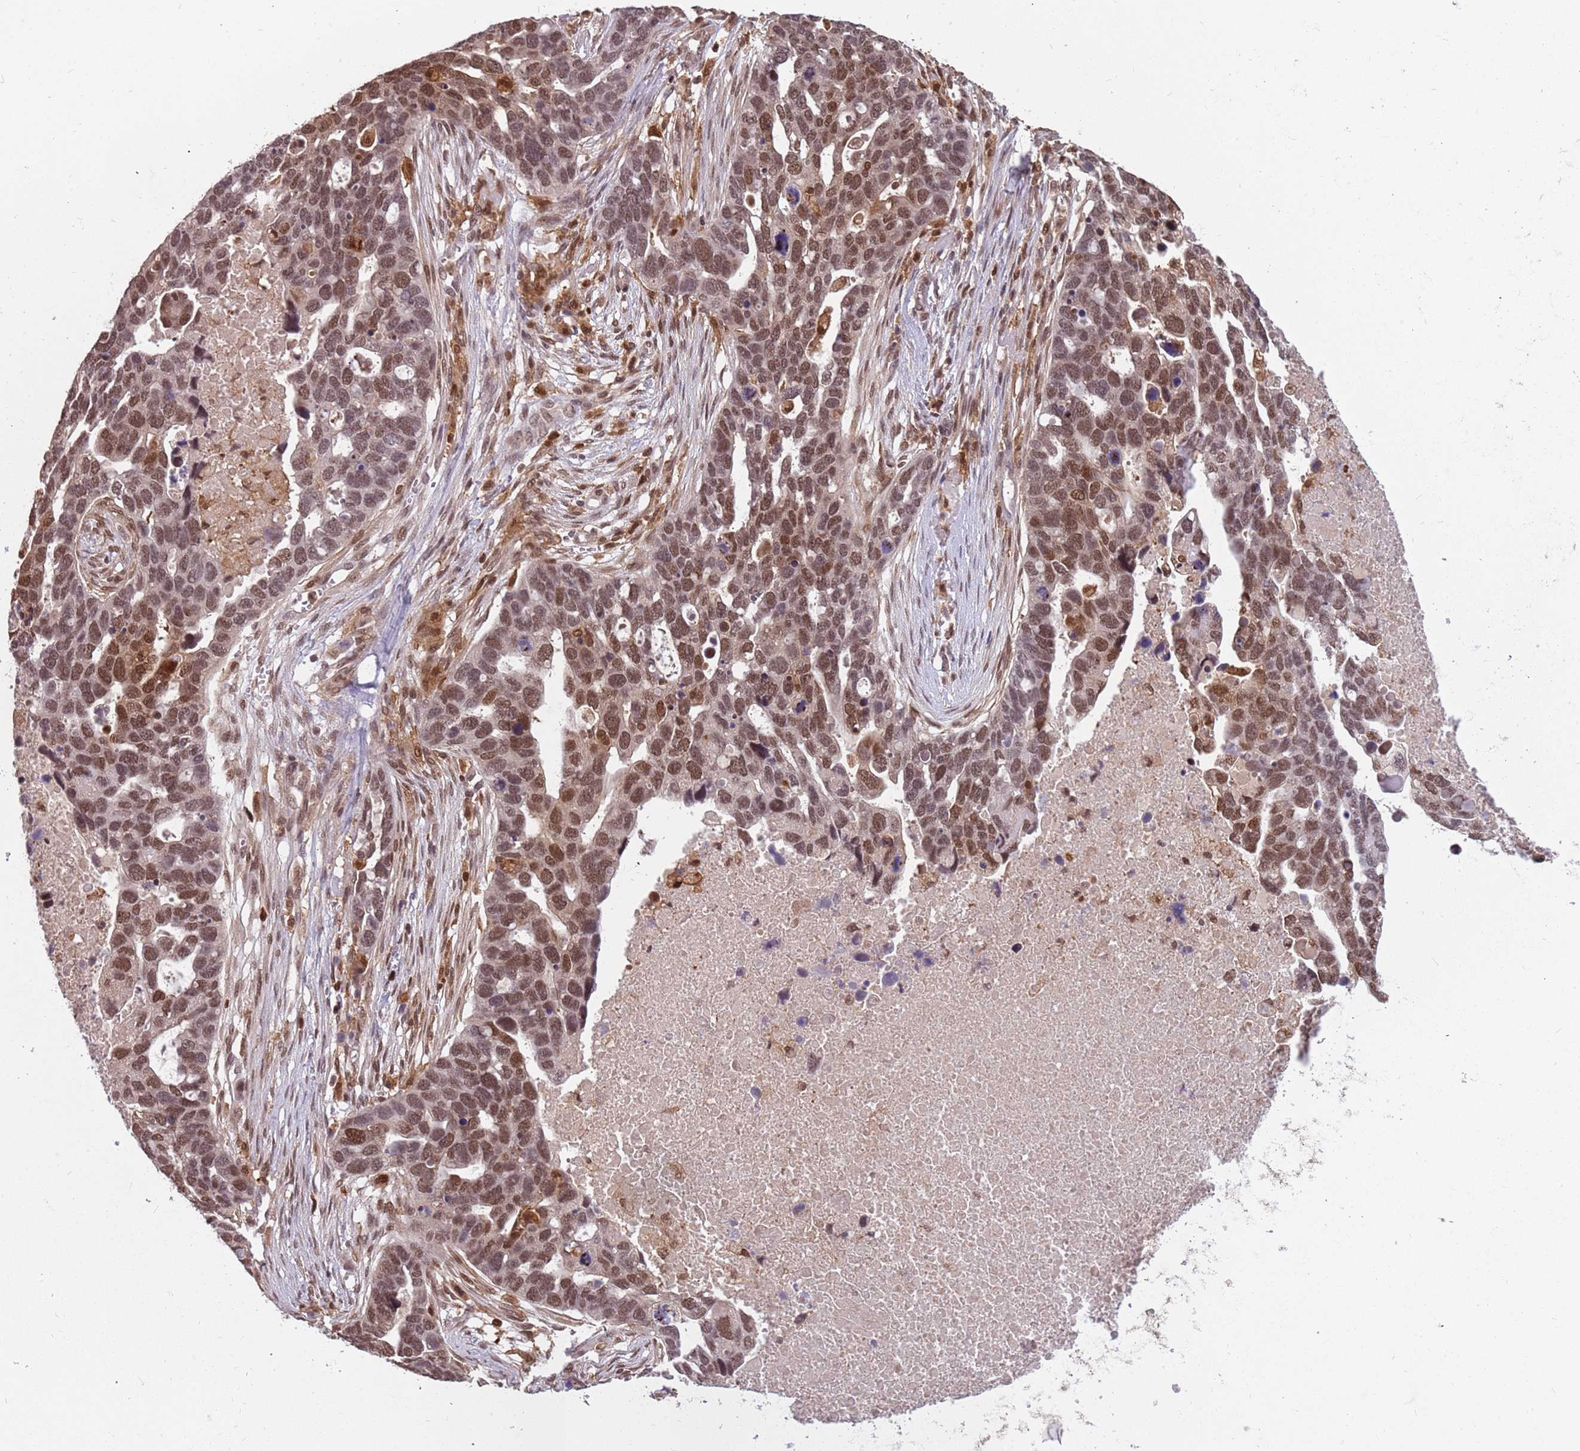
{"staining": {"intensity": "moderate", "quantity": ">75%", "location": "nuclear"}, "tissue": "ovarian cancer", "cell_type": "Tumor cells", "image_type": "cancer", "snomed": [{"axis": "morphology", "description": "Cystadenocarcinoma, serous, NOS"}, {"axis": "topography", "description": "Ovary"}], "caption": "A histopathology image of serous cystadenocarcinoma (ovarian) stained for a protein shows moderate nuclear brown staining in tumor cells.", "gene": "GBP2", "patient": {"sex": "female", "age": 54}}